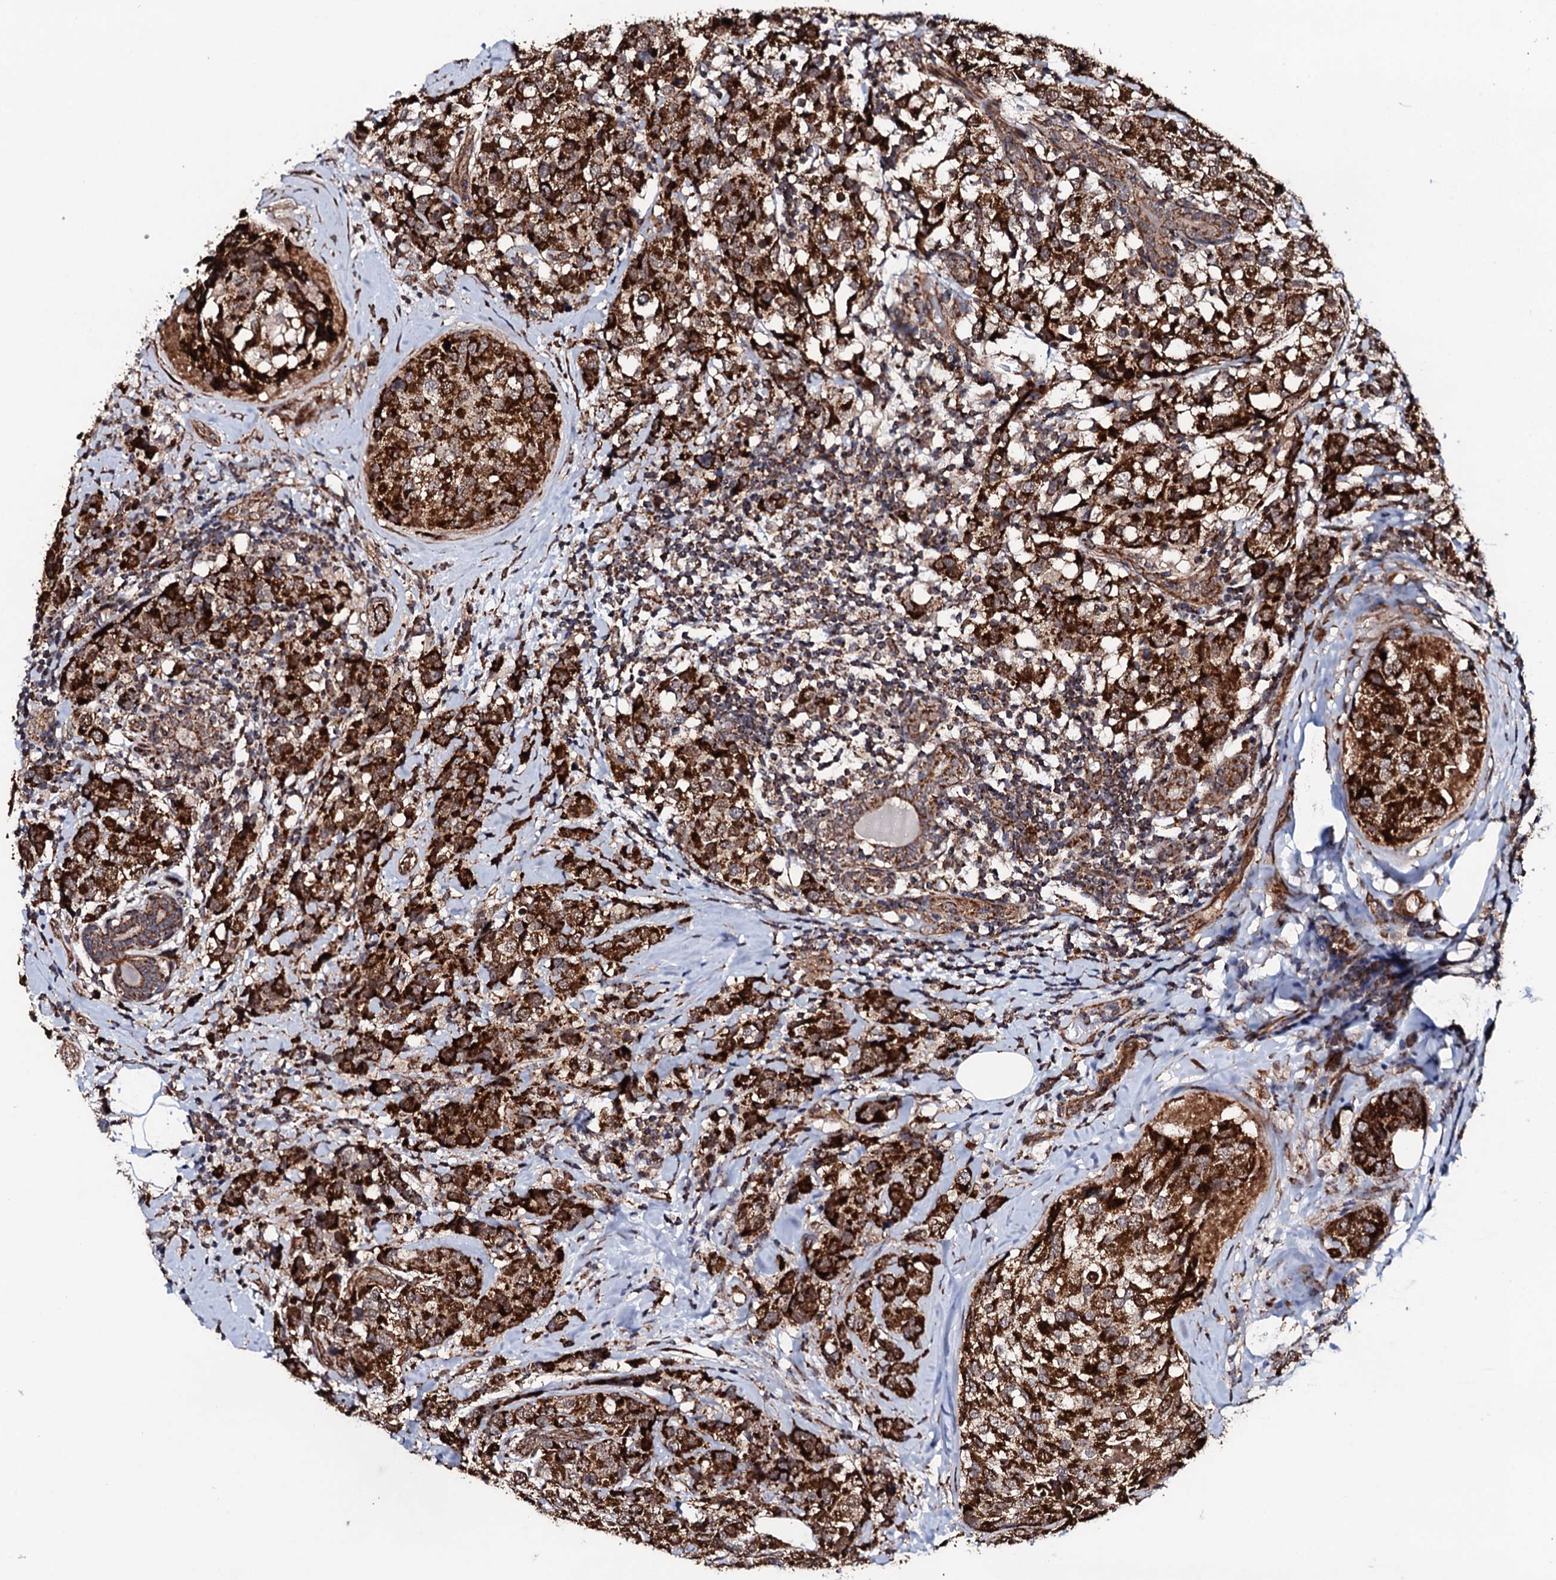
{"staining": {"intensity": "strong", "quantity": ">75%", "location": "cytoplasmic/membranous"}, "tissue": "breast cancer", "cell_type": "Tumor cells", "image_type": "cancer", "snomed": [{"axis": "morphology", "description": "Lobular carcinoma"}, {"axis": "topography", "description": "Breast"}], "caption": "The micrograph reveals a brown stain indicating the presence of a protein in the cytoplasmic/membranous of tumor cells in breast lobular carcinoma.", "gene": "MTIF3", "patient": {"sex": "female", "age": 59}}